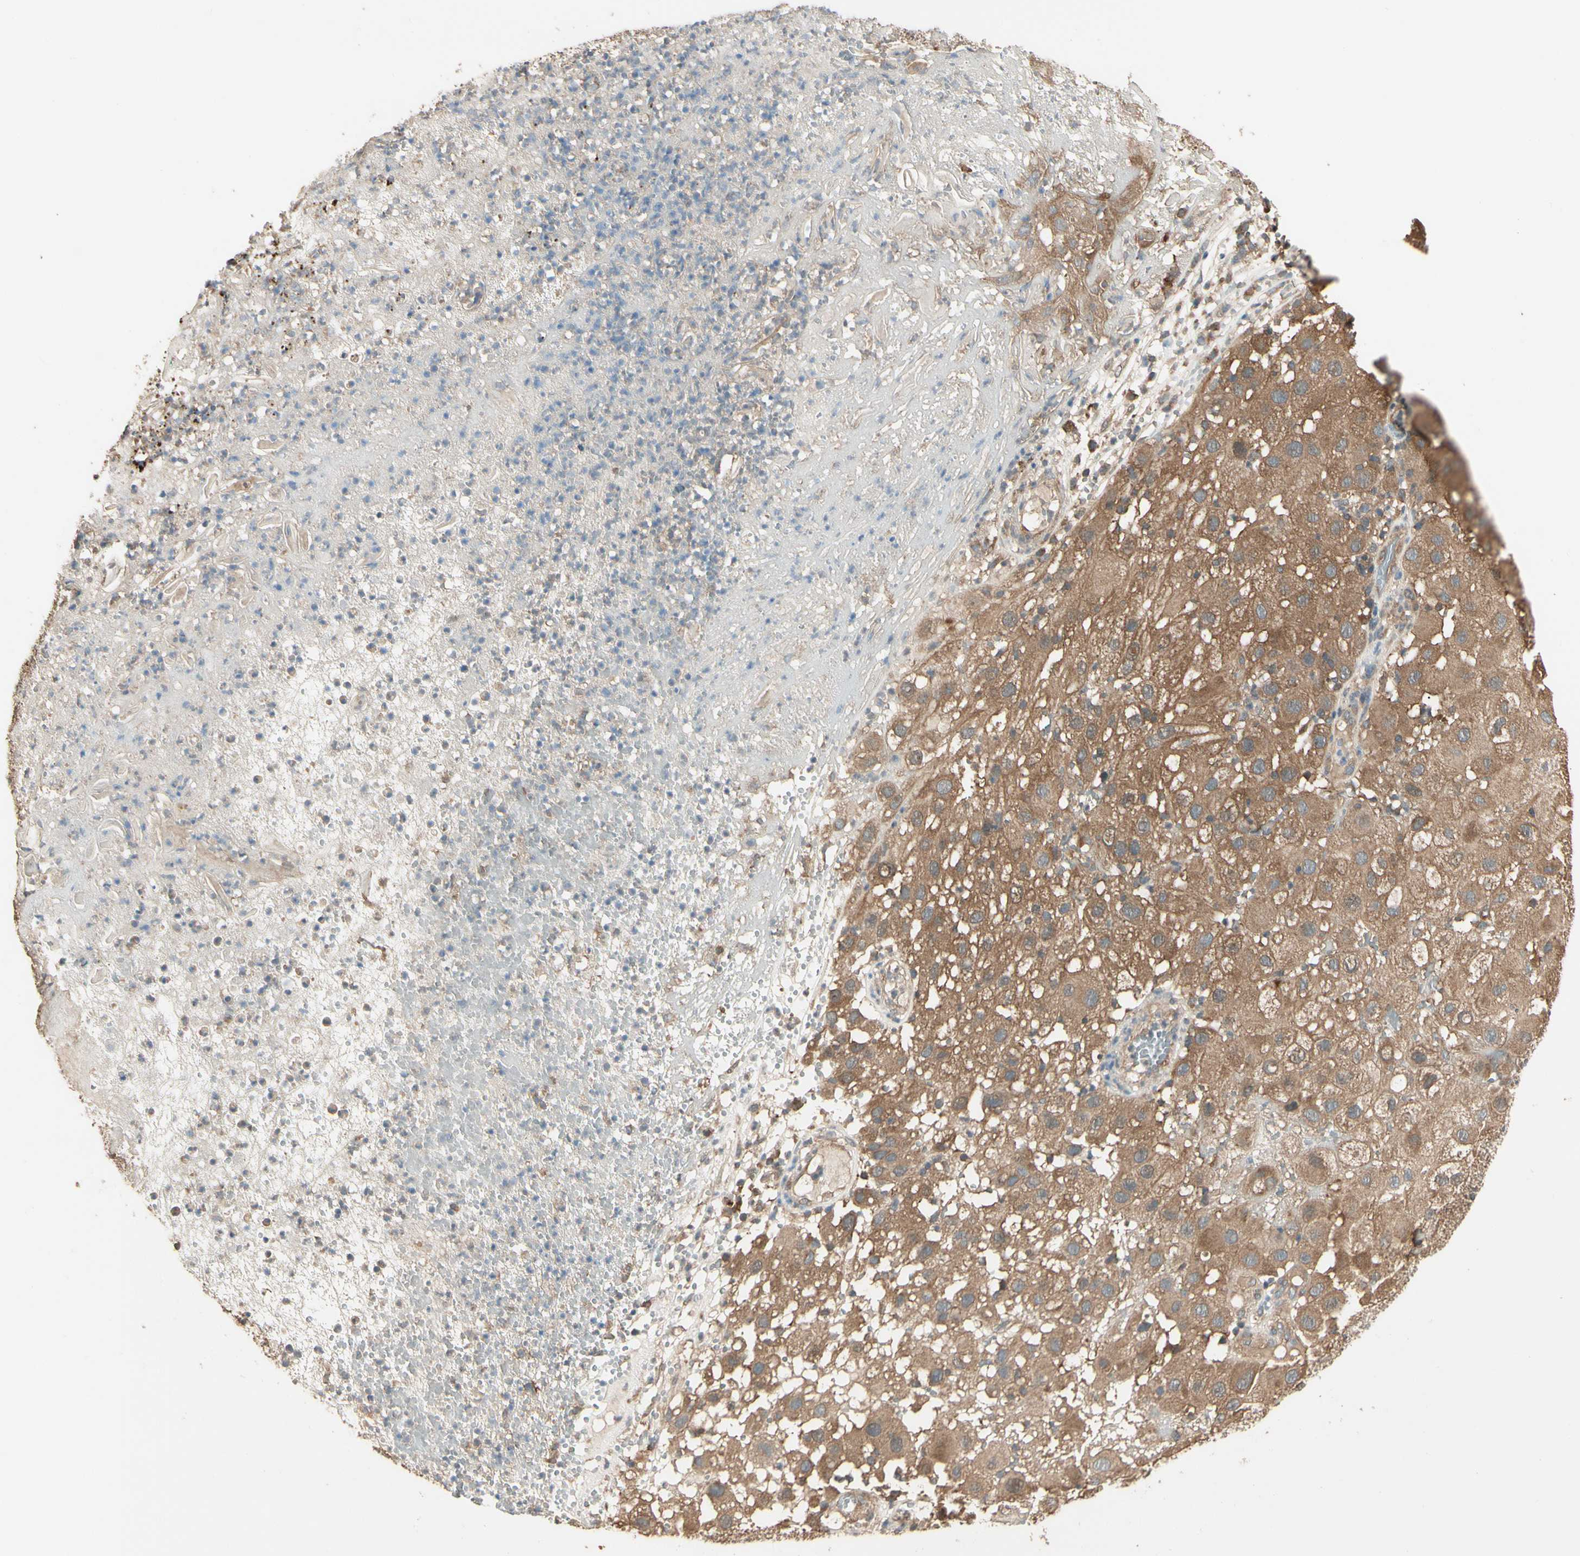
{"staining": {"intensity": "moderate", "quantity": ">75%", "location": "cytoplasmic/membranous"}, "tissue": "melanoma", "cell_type": "Tumor cells", "image_type": "cancer", "snomed": [{"axis": "morphology", "description": "Malignant melanoma, NOS"}, {"axis": "topography", "description": "Skin"}], "caption": "A brown stain labels moderate cytoplasmic/membranous expression of a protein in melanoma tumor cells.", "gene": "CCT7", "patient": {"sex": "female", "age": 81}}